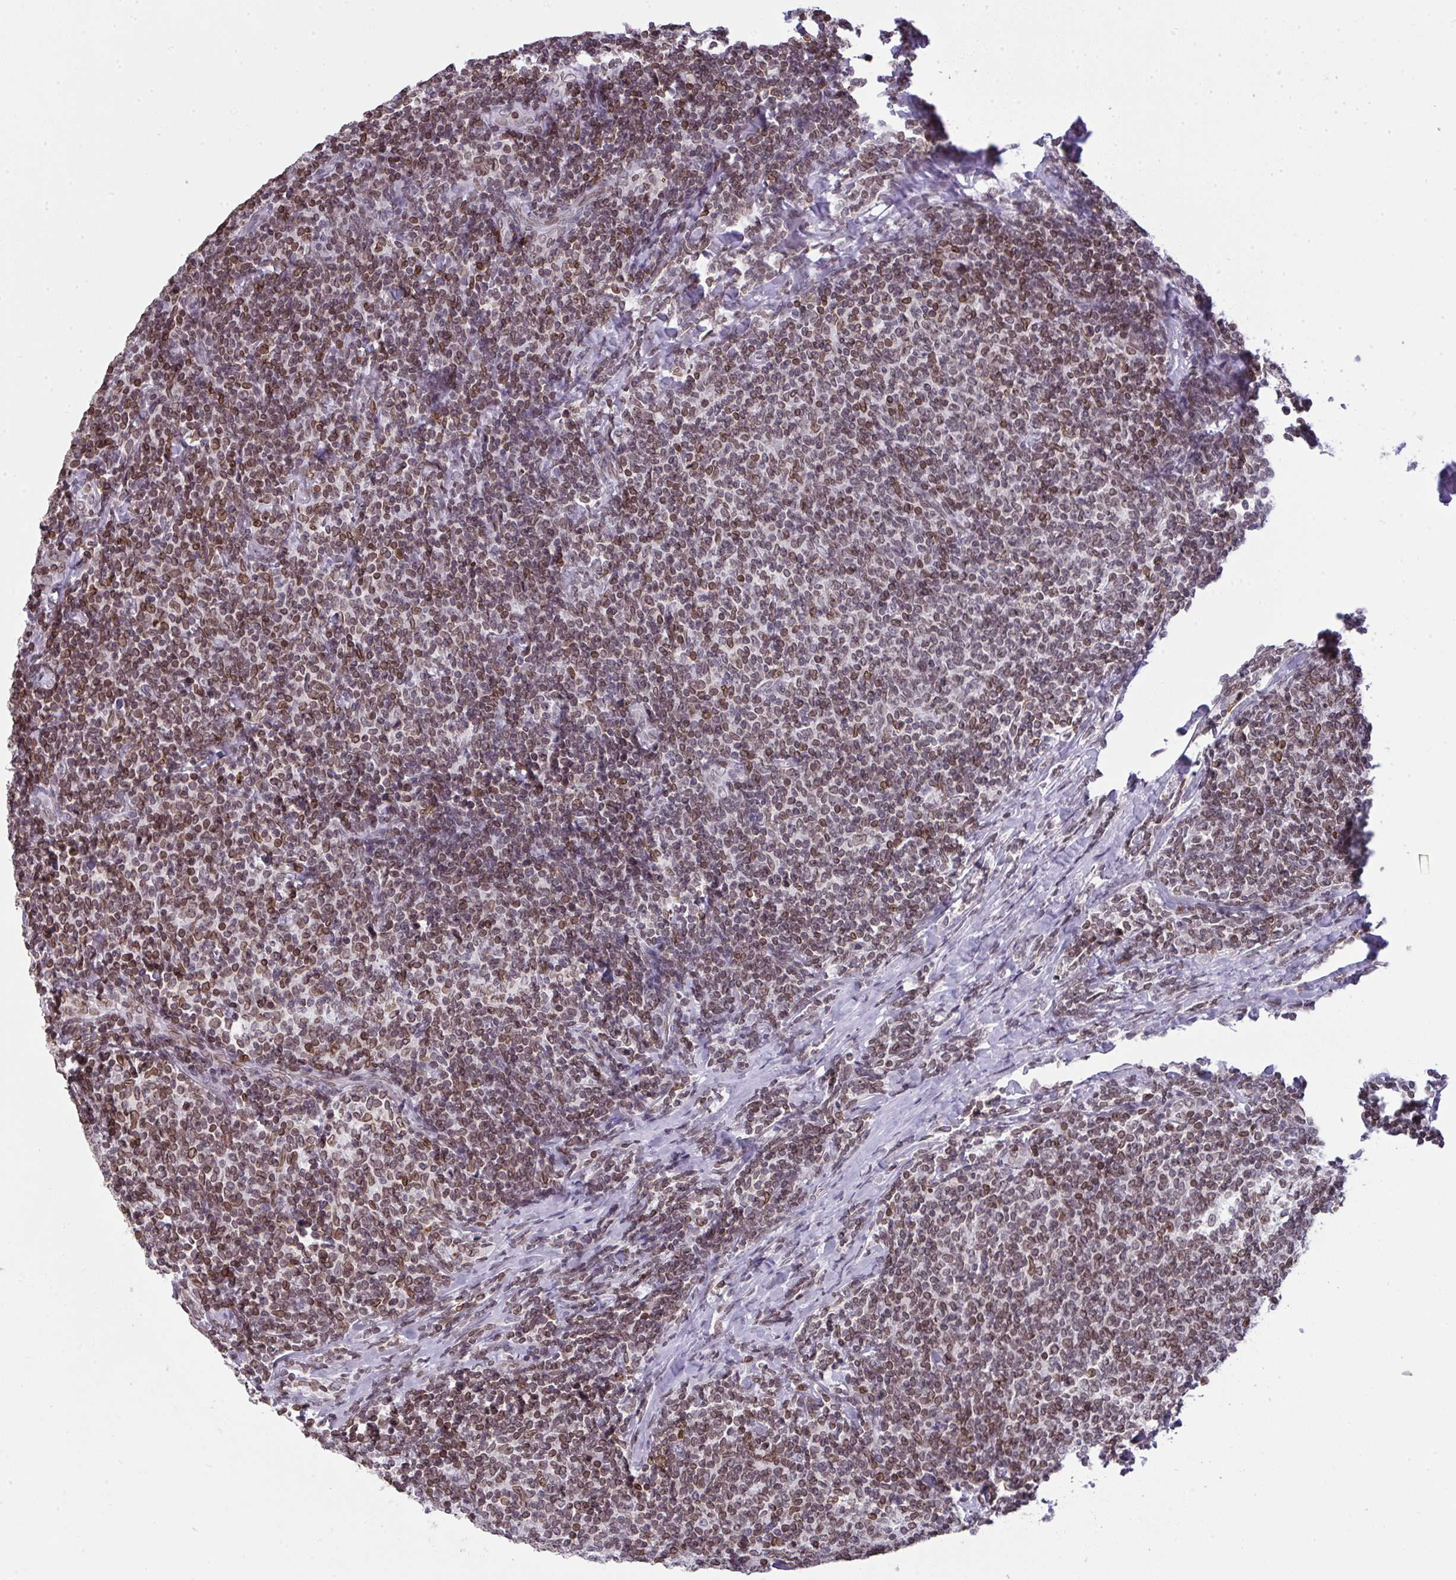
{"staining": {"intensity": "moderate", "quantity": ">75%", "location": "cytoplasmic/membranous,nuclear"}, "tissue": "lymphoma", "cell_type": "Tumor cells", "image_type": "cancer", "snomed": [{"axis": "morphology", "description": "Malignant lymphoma, non-Hodgkin's type, Low grade"}, {"axis": "topography", "description": "Lymph node"}], "caption": "Protein expression analysis of lymphoma shows moderate cytoplasmic/membranous and nuclear staining in approximately >75% of tumor cells.", "gene": "LMNB2", "patient": {"sex": "male", "age": 52}}